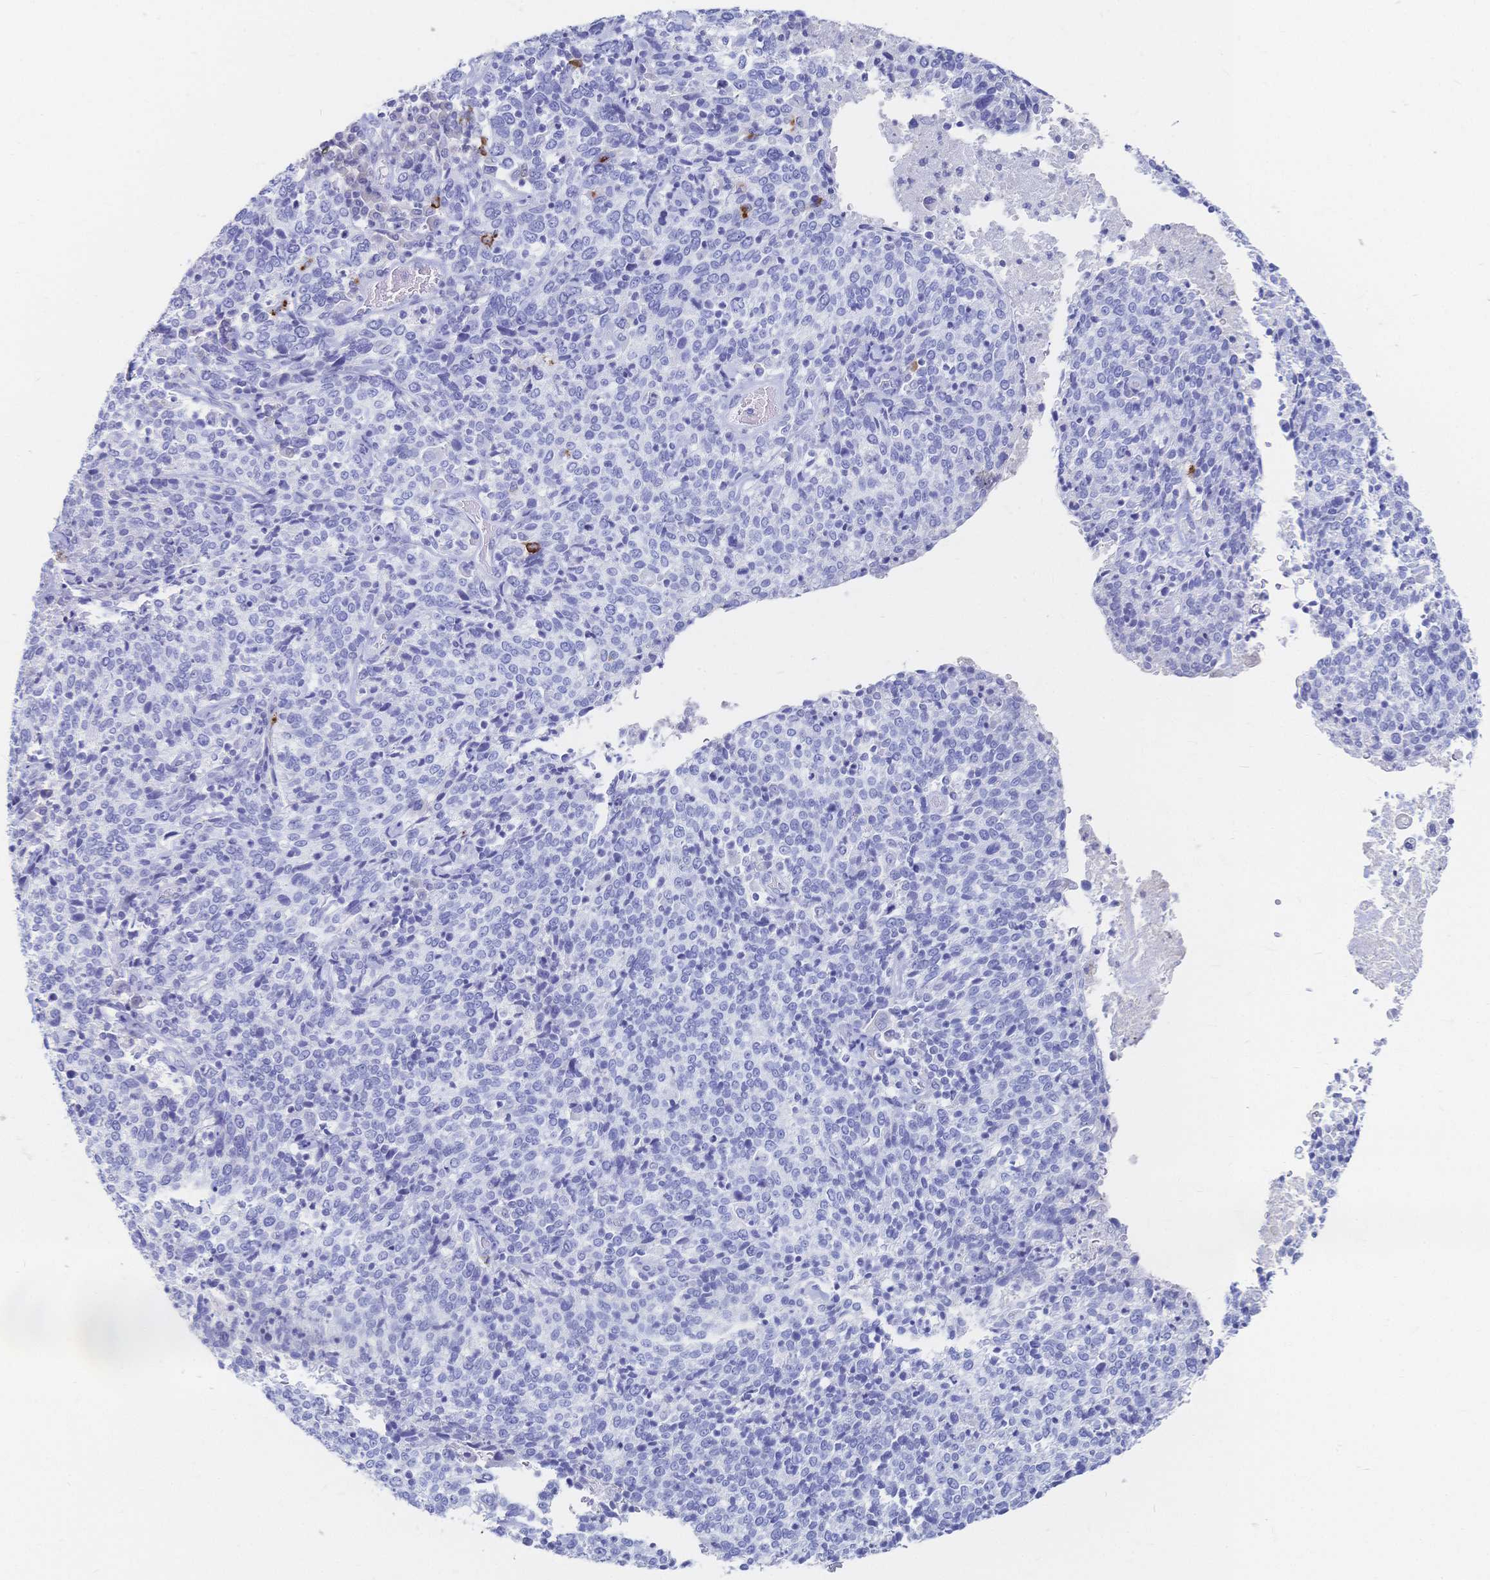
{"staining": {"intensity": "negative", "quantity": "none", "location": "none"}, "tissue": "cervical cancer", "cell_type": "Tumor cells", "image_type": "cancer", "snomed": [{"axis": "morphology", "description": "Squamous cell carcinoma, NOS"}, {"axis": "topography", "description": "Cervix"}], "caption": "IHC of human cervical squamous cell carcinoma displays no positivity in tumor cells.", "gene": "IL2RB", "patient": {"sex": "female", "age": 46}}